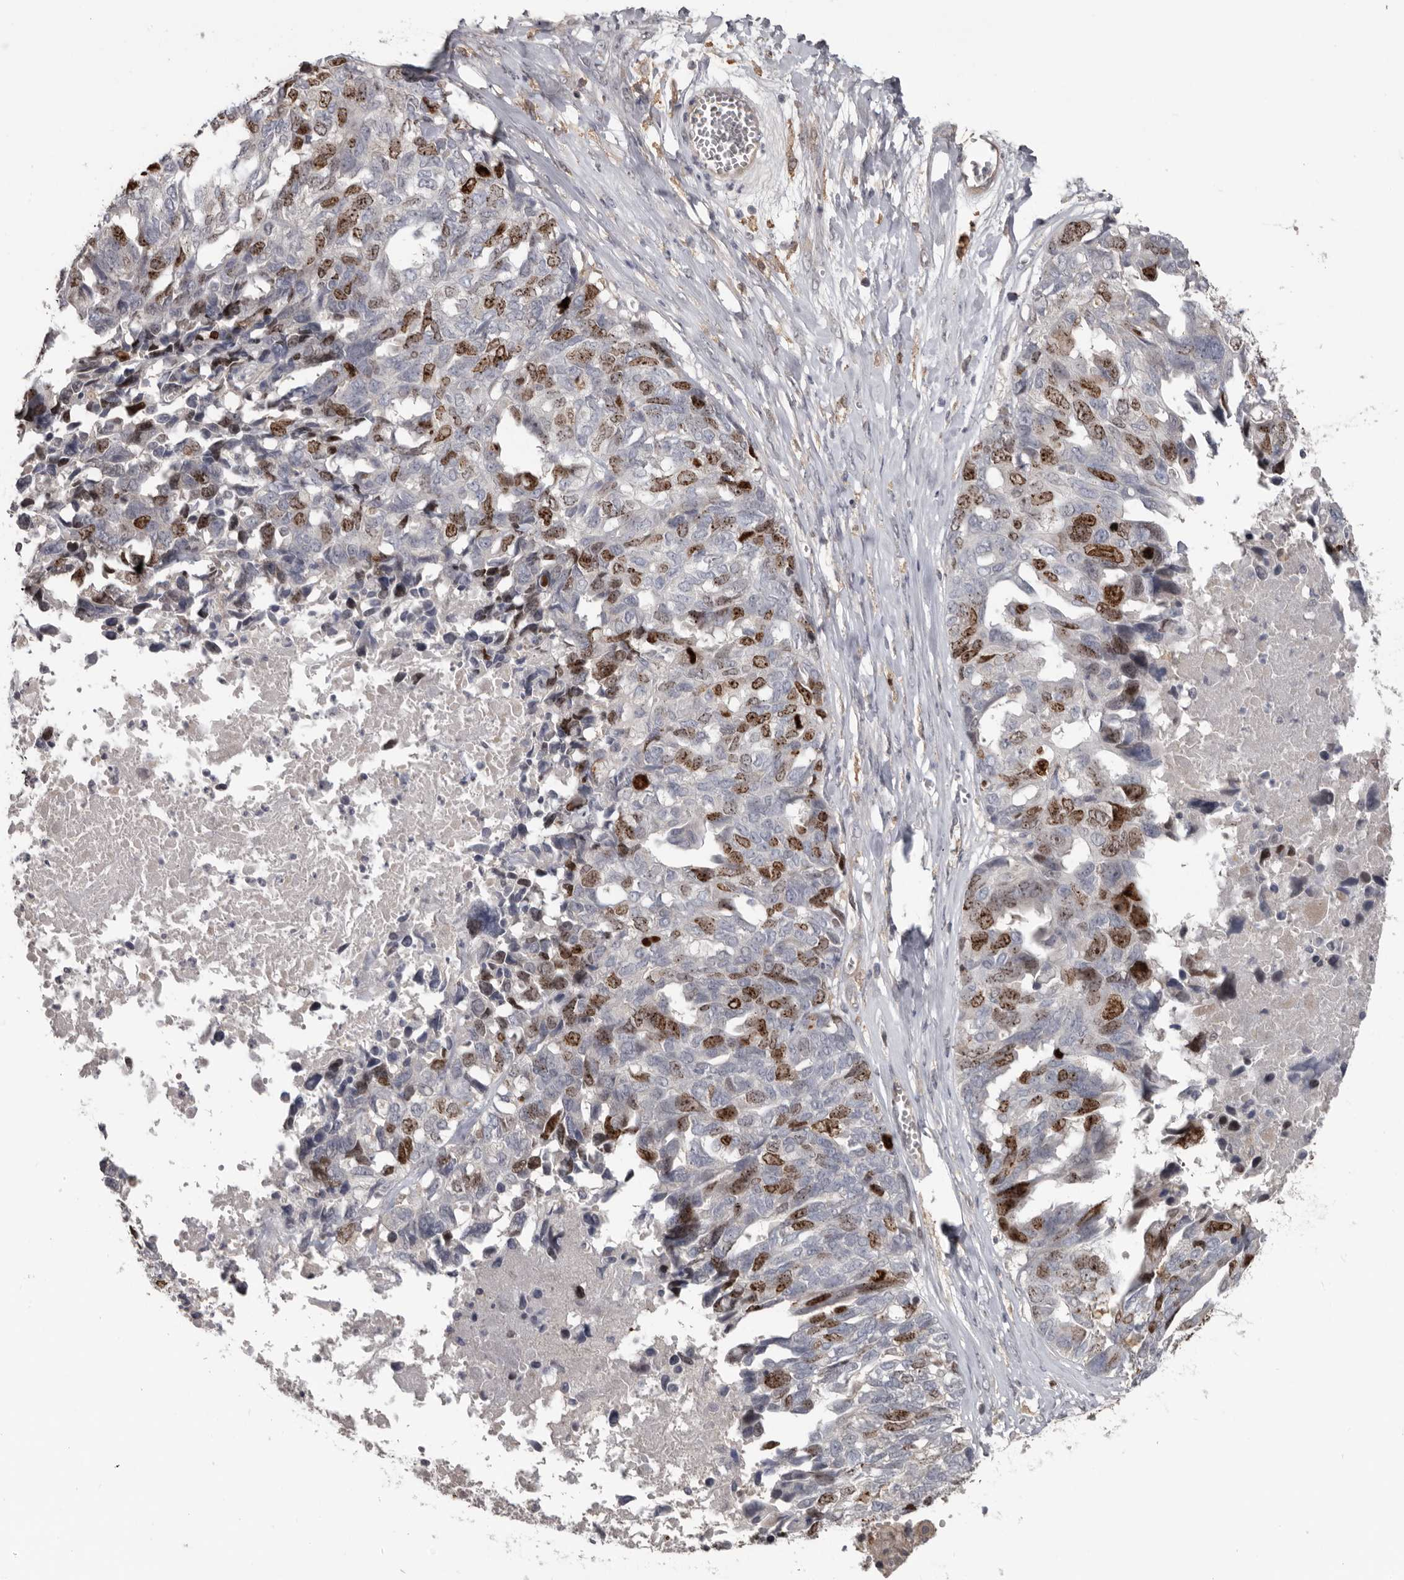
{"staining": {"intensity": "moderate", "quantity": "25%-75%", "location": "nuclear"}, "tissue": "ovarian cancer", "cell_type": "Tumor cells", "image_type": "cancer", "snomed": [{"axis": "morphology", "description": "Cystadenocarcinoma, serous, NOS"}, {"axis": "topography", "description": "Ovary"}], "caption": "Immunohistochemical staining of human ovarian serous cystadenocarcinoma shows medium levels of moderate nuclear positivity in approximately 25%-75% of tumor cells.", "gene": "CDCA8", "patient": {"sex": "female", "age": 79}}